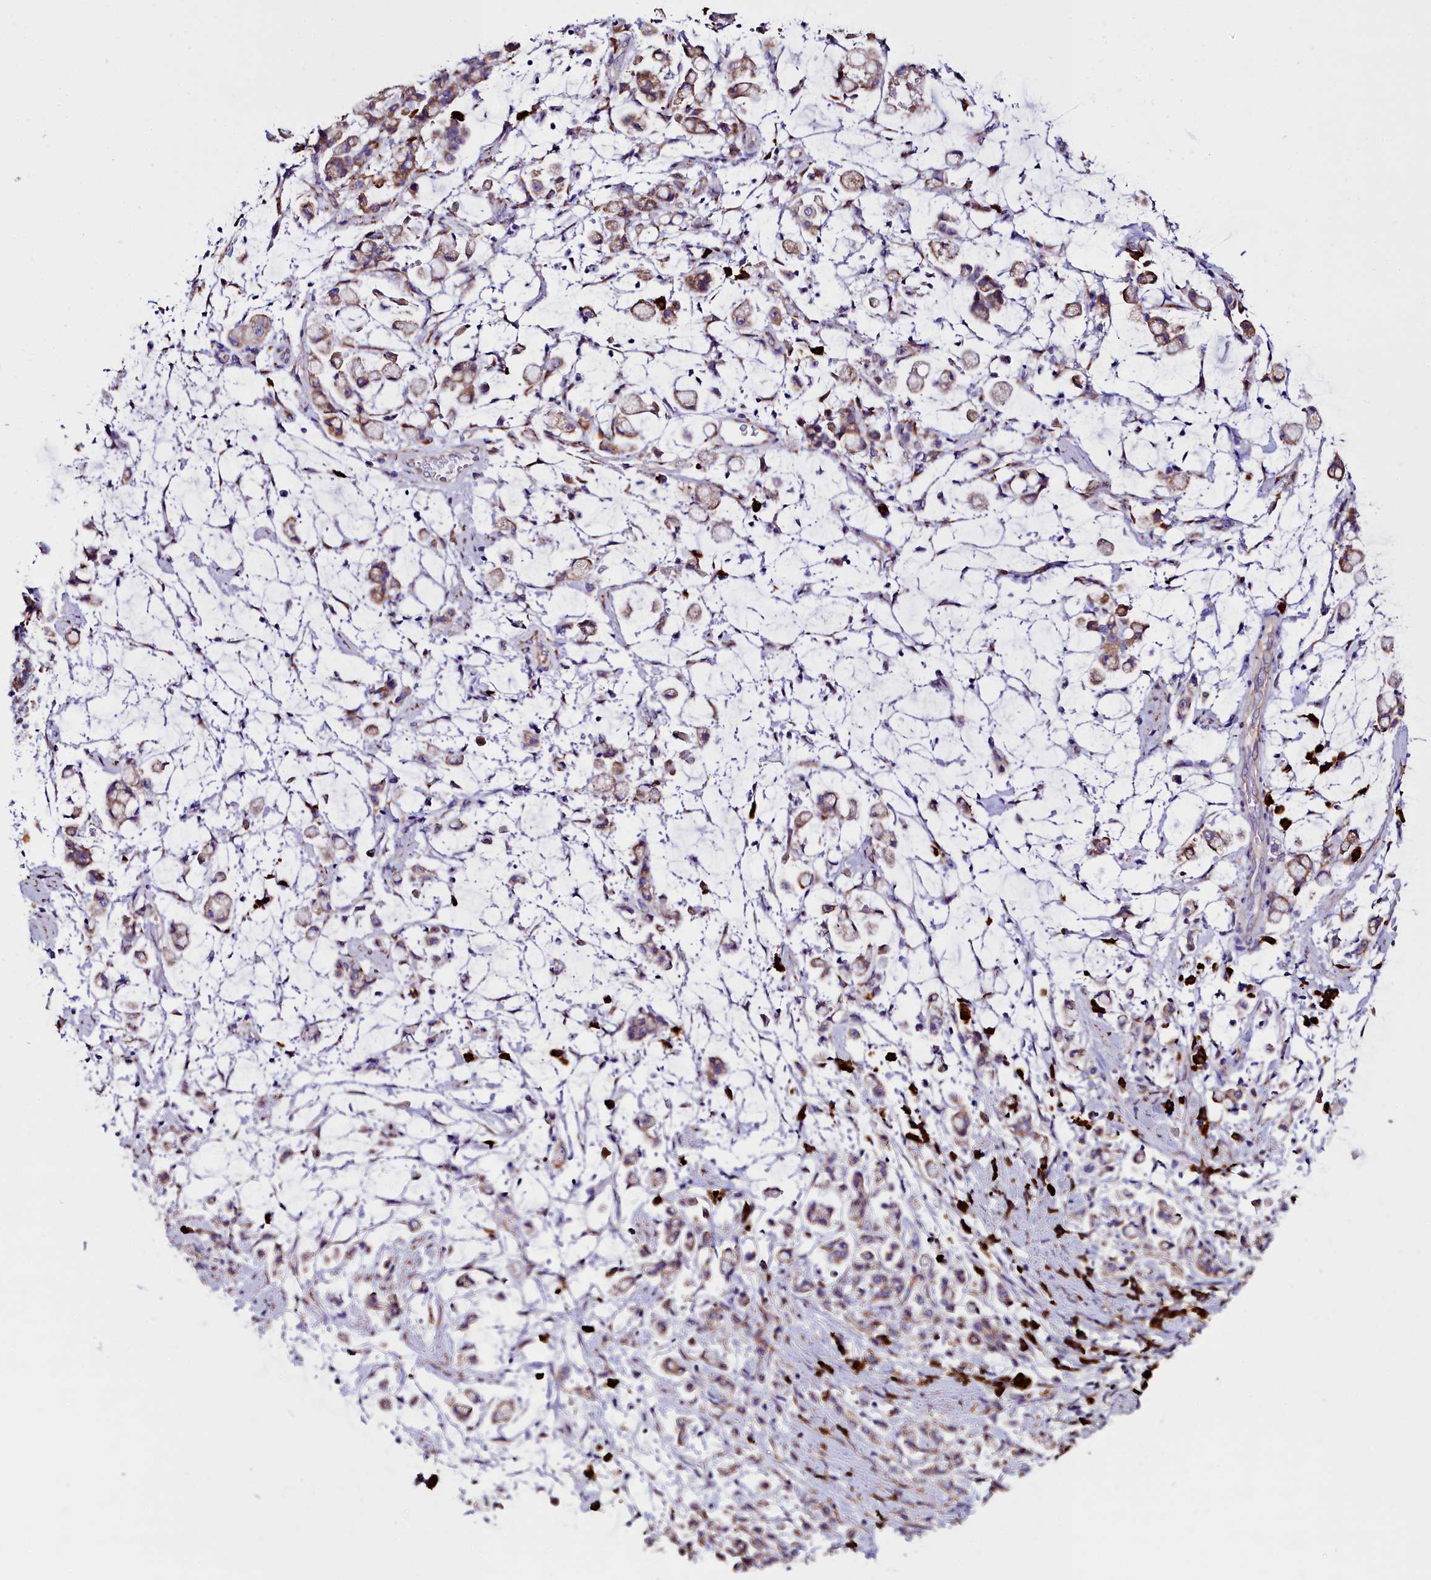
{"staining": {"intensity": "weak", "quantity": ">75%", "location": "cytoplasmic/membranous"}, "tissue": "stomach cancer", "cell_type": "Tumor cells", "image_type": "cancer", "snomed": [{"axis": "morphology", "description": "Adenocarcinoma, NOS"}, {"axis": "topography", "description": "Stomach"}], "caption": "IHC photomicrograph of stomach adenocarcinoma stained for a protein (brown), which demonstrates low levels of weak cytoplasmic/membranous positivity in about >75% of tumor cells.", "gene": "TXNDC5", "patient": {"sex": "female", "age": 60}}